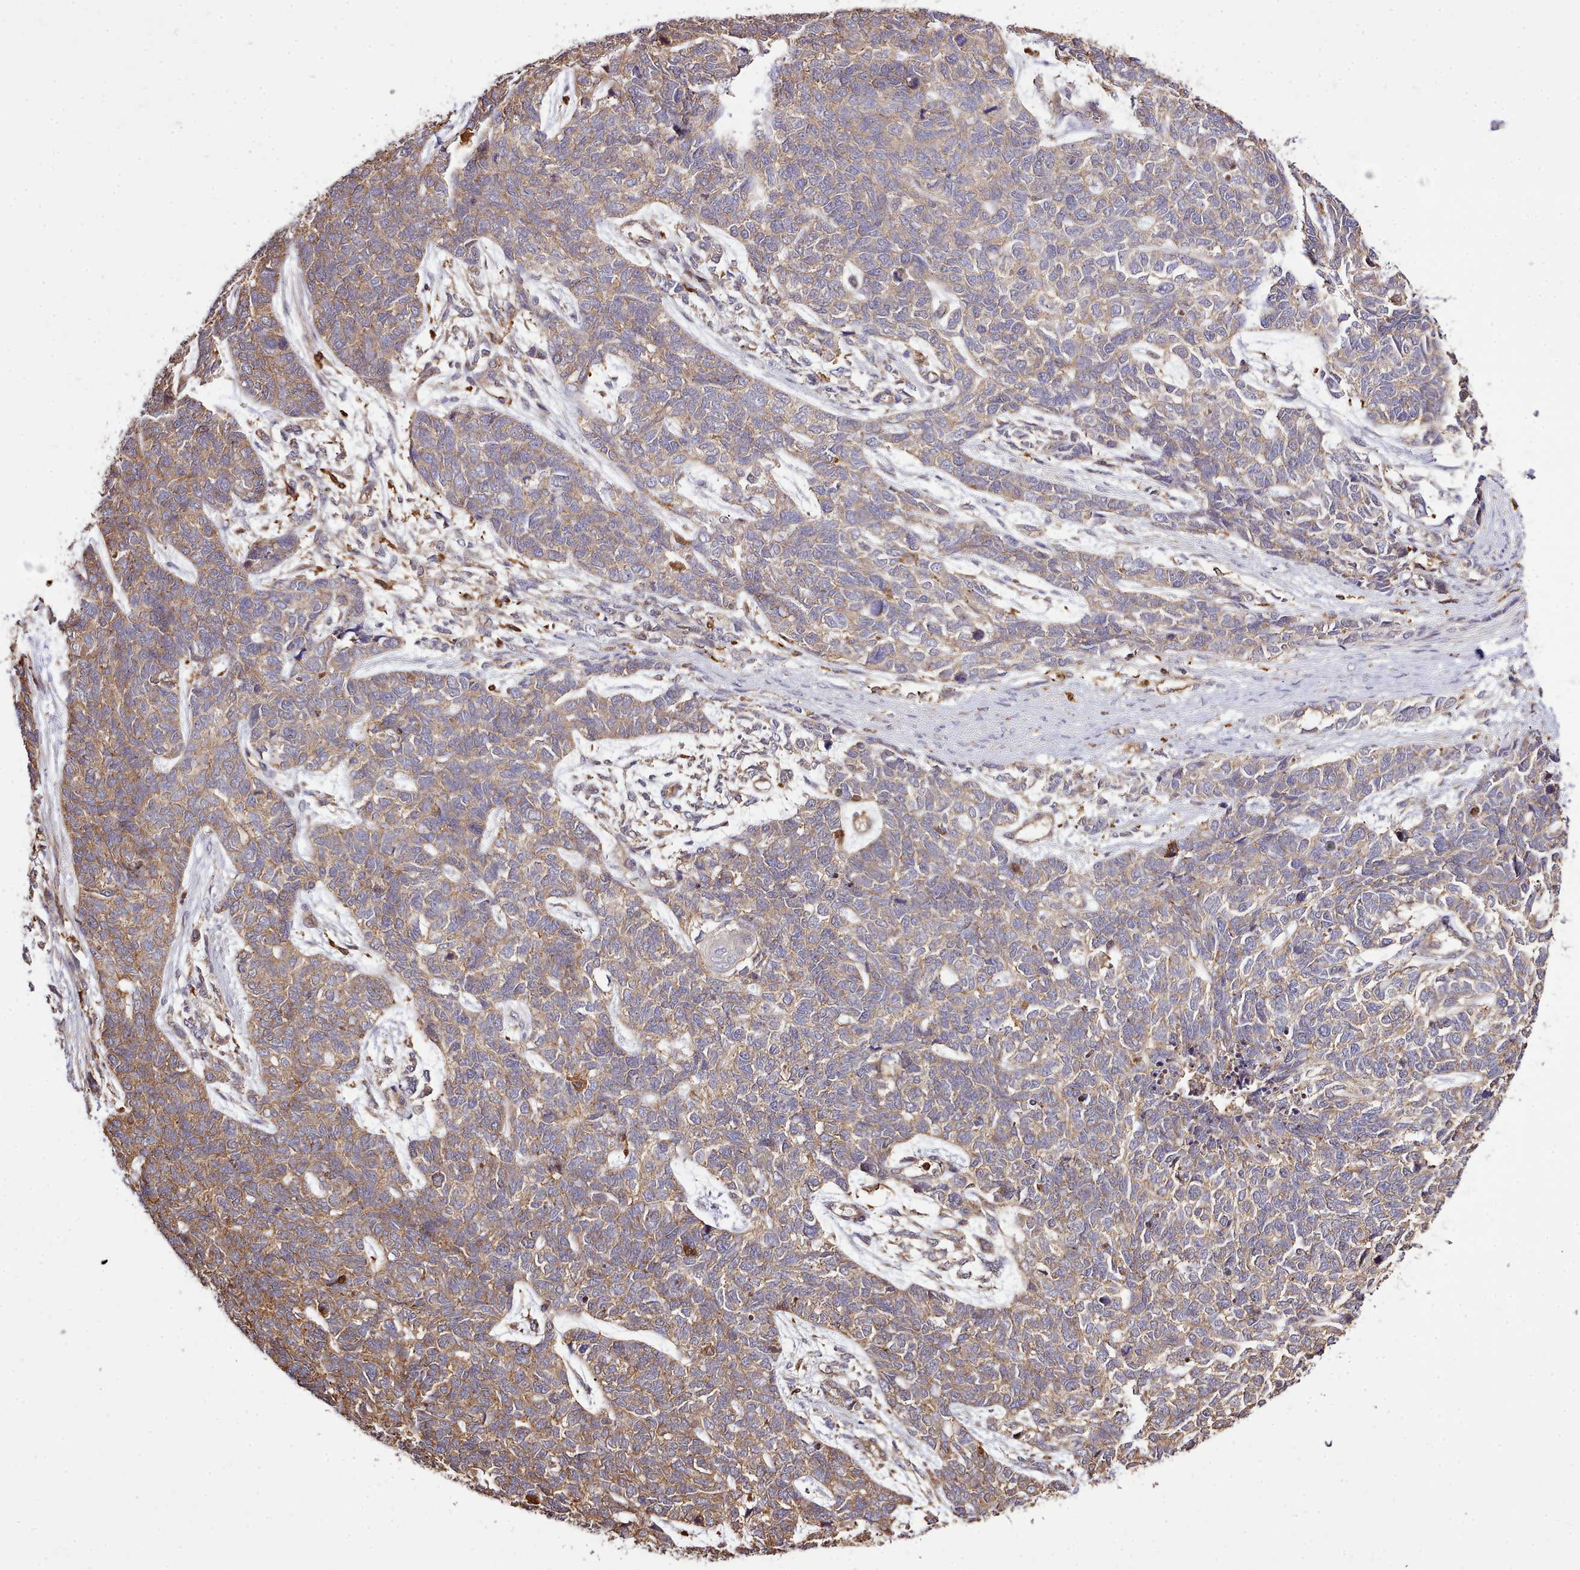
{"staining": {"intensity": "moderate", "quantity": "25%-75%", "location": "cytoplasmic/membranous"}, "tissue": "cervical cancer", "cell_type": "Tumor cells", "image_type": "cancer", "snomed": [{"axis": "morphology", "description": "Squamous cell carcinoma, NOS"}, {"axis": "topography", "description": "Cervix"}], "caption": "Protein positivity by immunohistochemistry demonstrates moderate cytoplasmic/membranous expression in approximately 25%-75% of tumor cells in cervical squamous cell carcinoma.", "gene": "CAPZA1", "patient": {"sex": "female", "age": 63}}